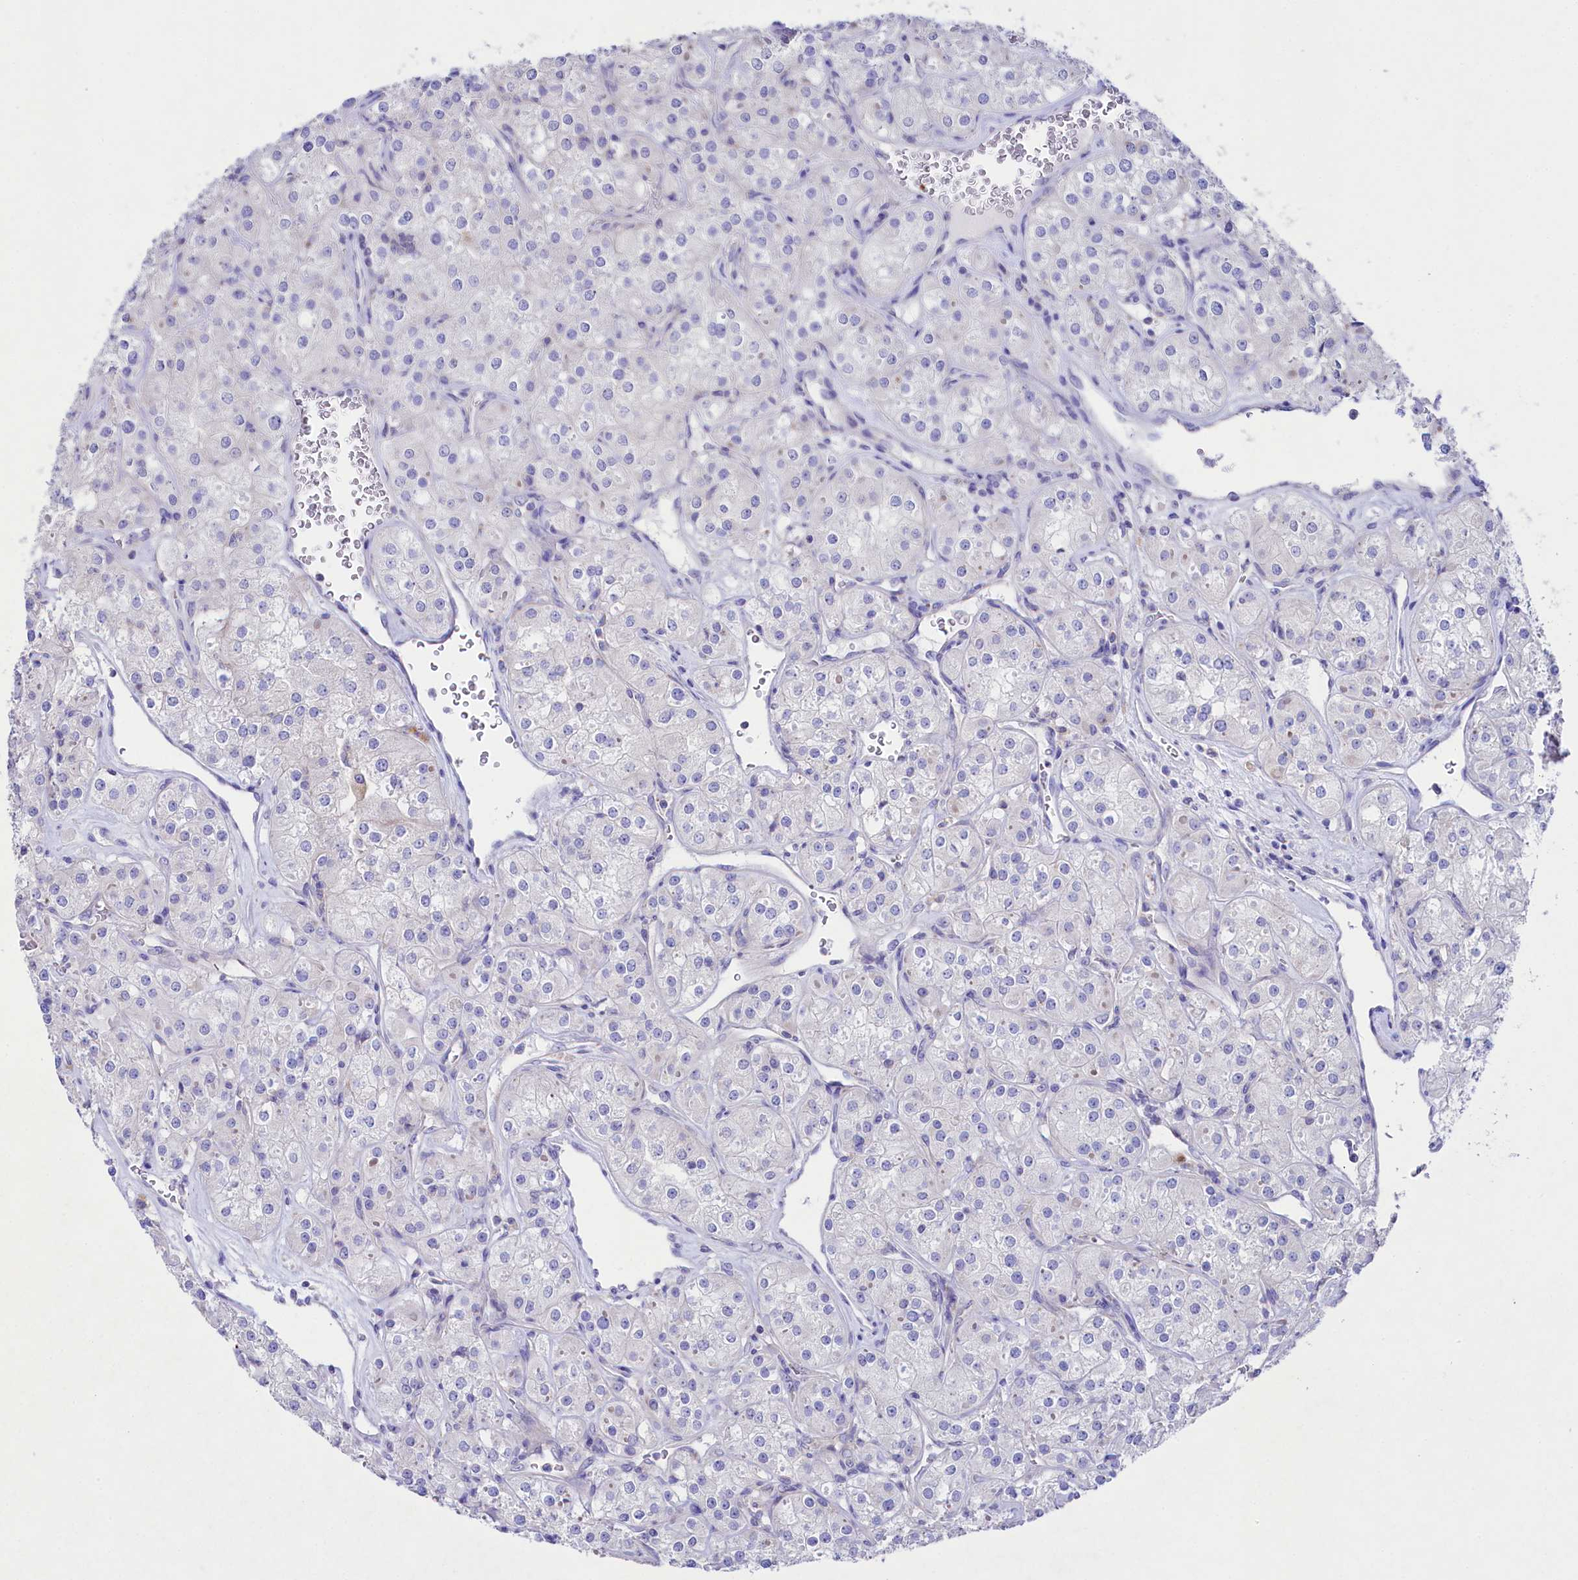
{"staining": {"intensity": "negative", "quantity": "none", "location": "none"}, "tissue": "renal cancer", "cell_type": "Tumor cells", "image_type": "cancer", "snomed": [{"axis": "morphology", "description": "Adenocarcinoma, NOS"}, {"axis": "topography", "description": "Kidney"}], "caption": "A histopathology image of human renal cancer is negative for staining in tumor cells.", "gene": "VPS26B", "patient": {"sex": "male", "age": 77}}